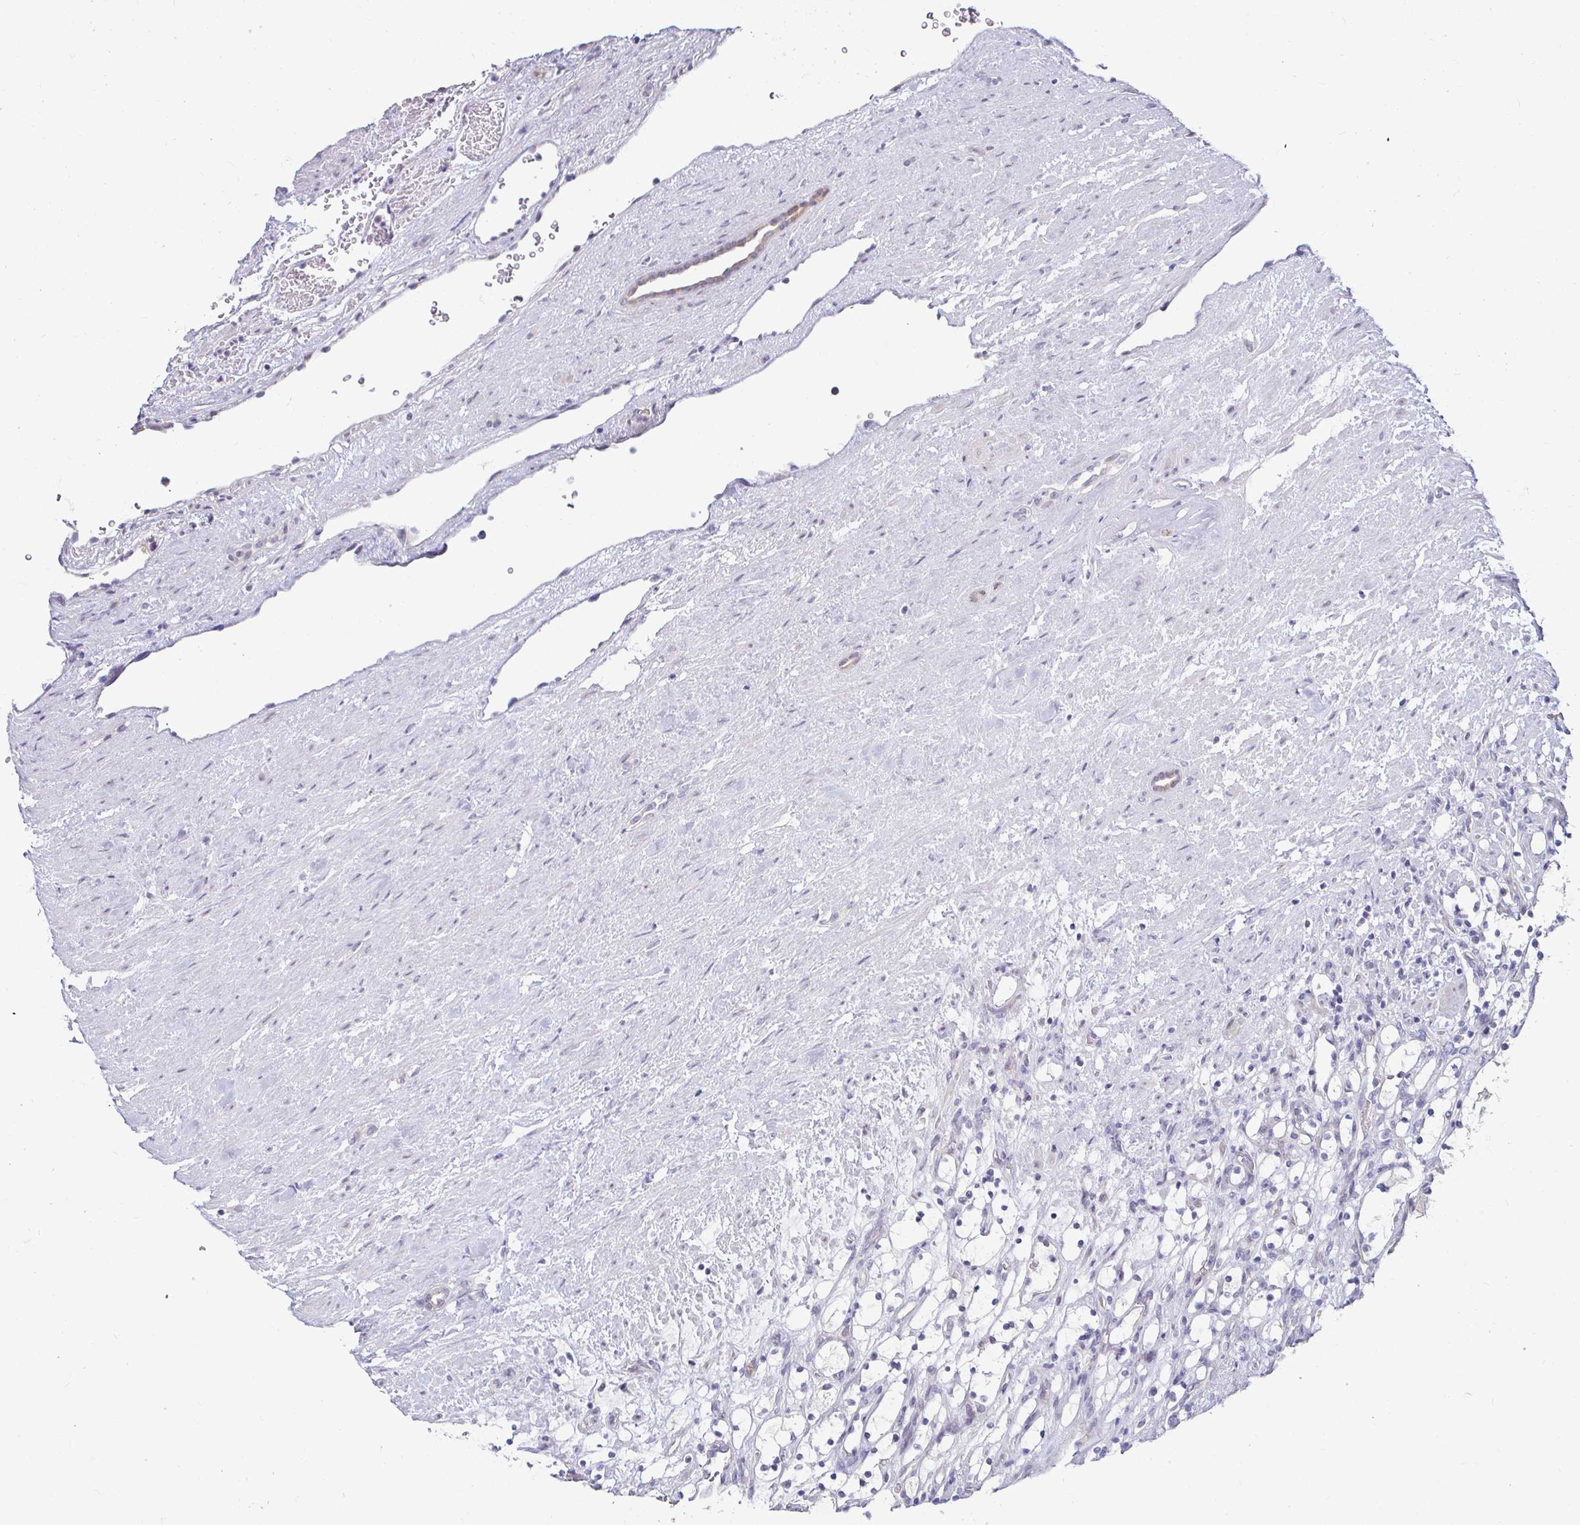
{"staining": {"intensity": "negative", "quantity": "none", "location": "none"}, "tissue": "renal cancer", "cell_type": "Tumor cells", "image_type": "cancer", "snomed": [{"axis": "morphology", "description": "Adenocarcinoma, NOS"}, {"axis": "topography", "description": "Kidney"}], "caption": "This is an immunohistochemistry micrograph of adenocarcinoma (renal). There is no staining in tumor cells.", "gene": "GSTM1", "patient": {"sex": "female", "age": 69}}